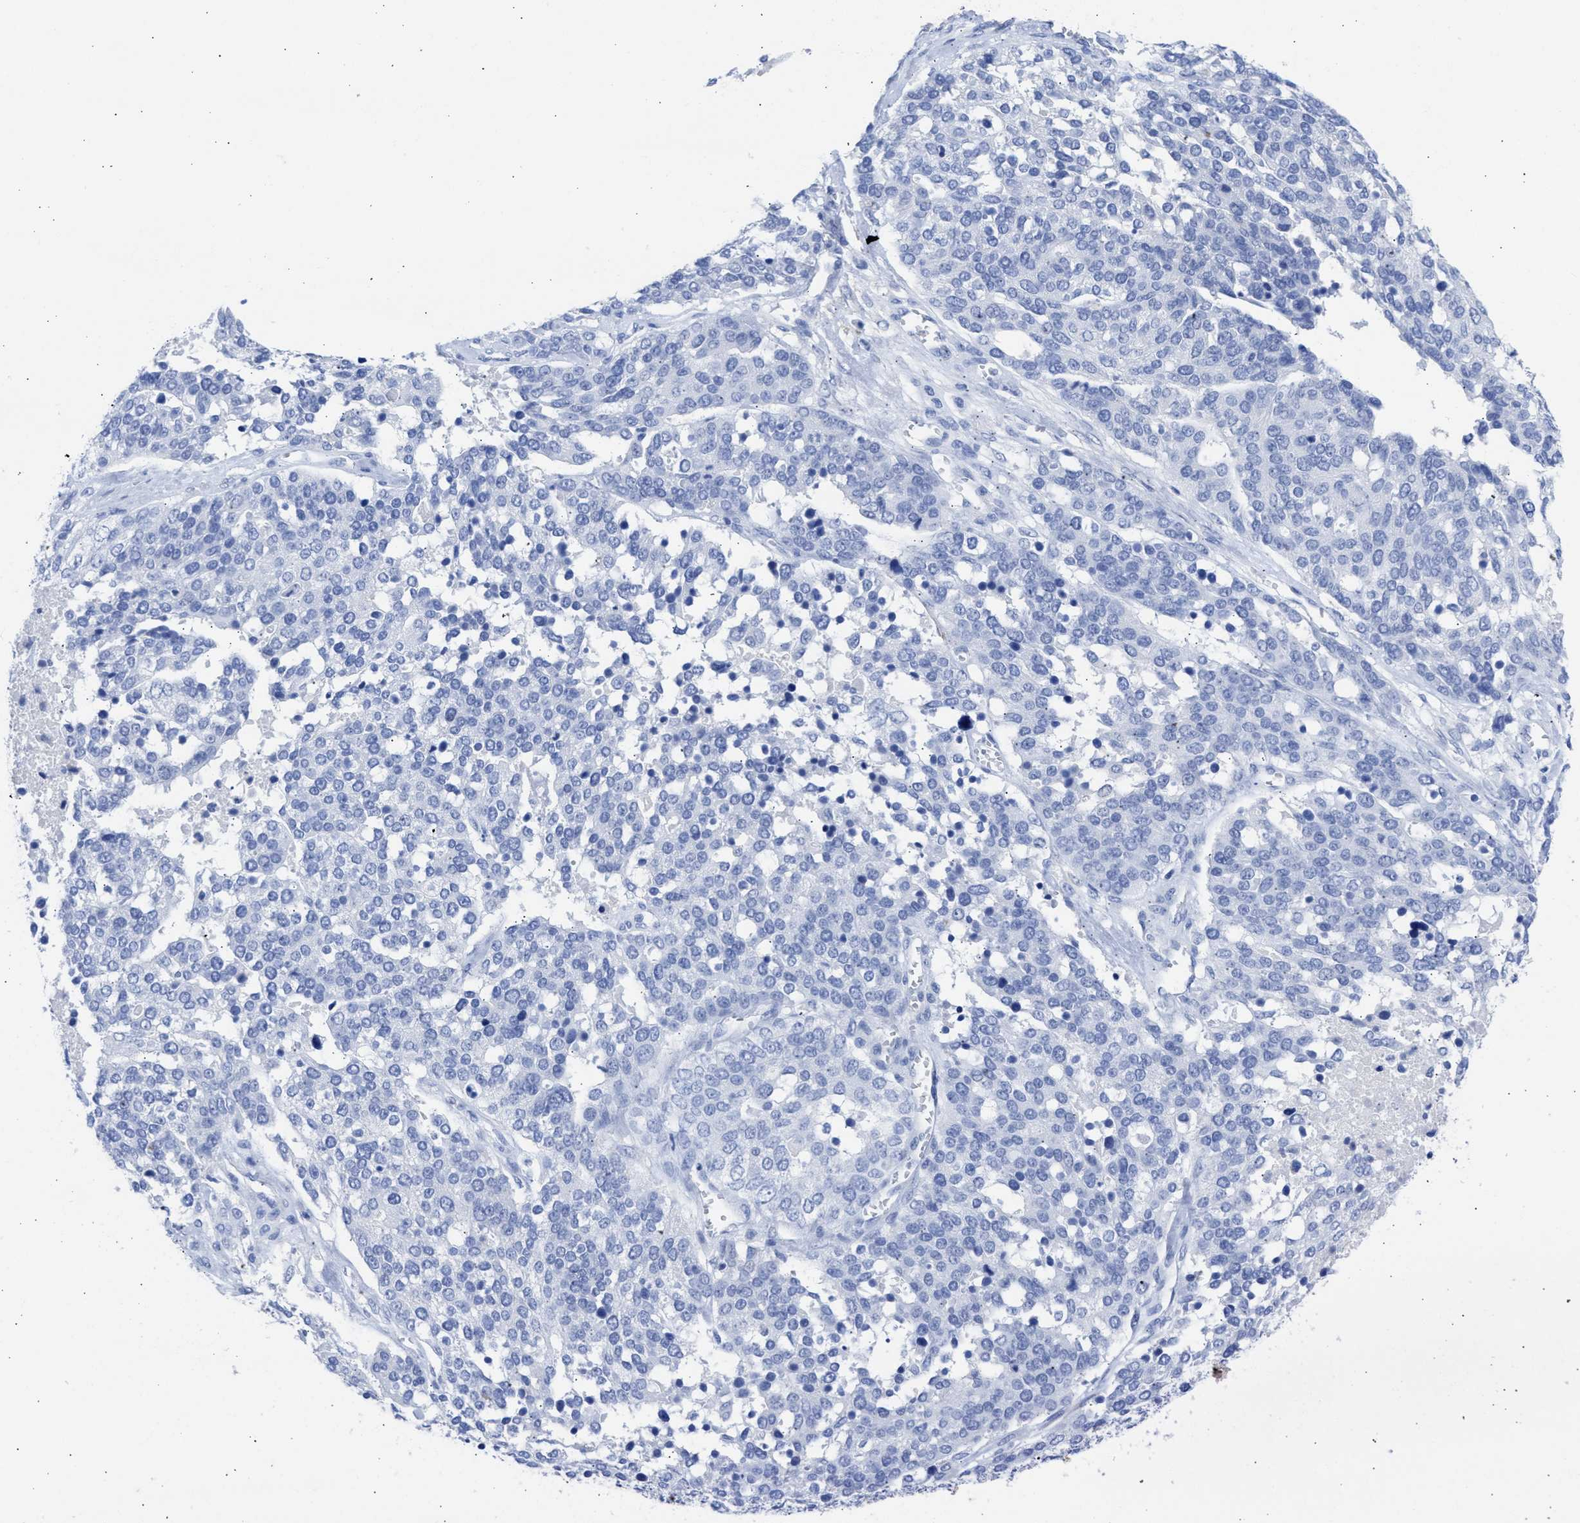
{"staining": {"intensity": "negative", "quantity": "none", "location": "none"}, "tissue": "ovarian cancer", "cell_type": "Tumor cells", "image_type": "cancer", "snomed": [{"axis": "morphology", "description": "Cystadenocarcinoma, serous, NOS"}, {"axis": "topography", "description": "Ovary"}], "caption": "High magnification brightfield microscopy of serous cystadenocarcinoma (ovarian) stained with DAB (brown) and counterstained with hematoxylin (blue): tumor cells show no significant staining.", "gene": "NCAM1", "patient": {"sex": "female", "age": 44}}